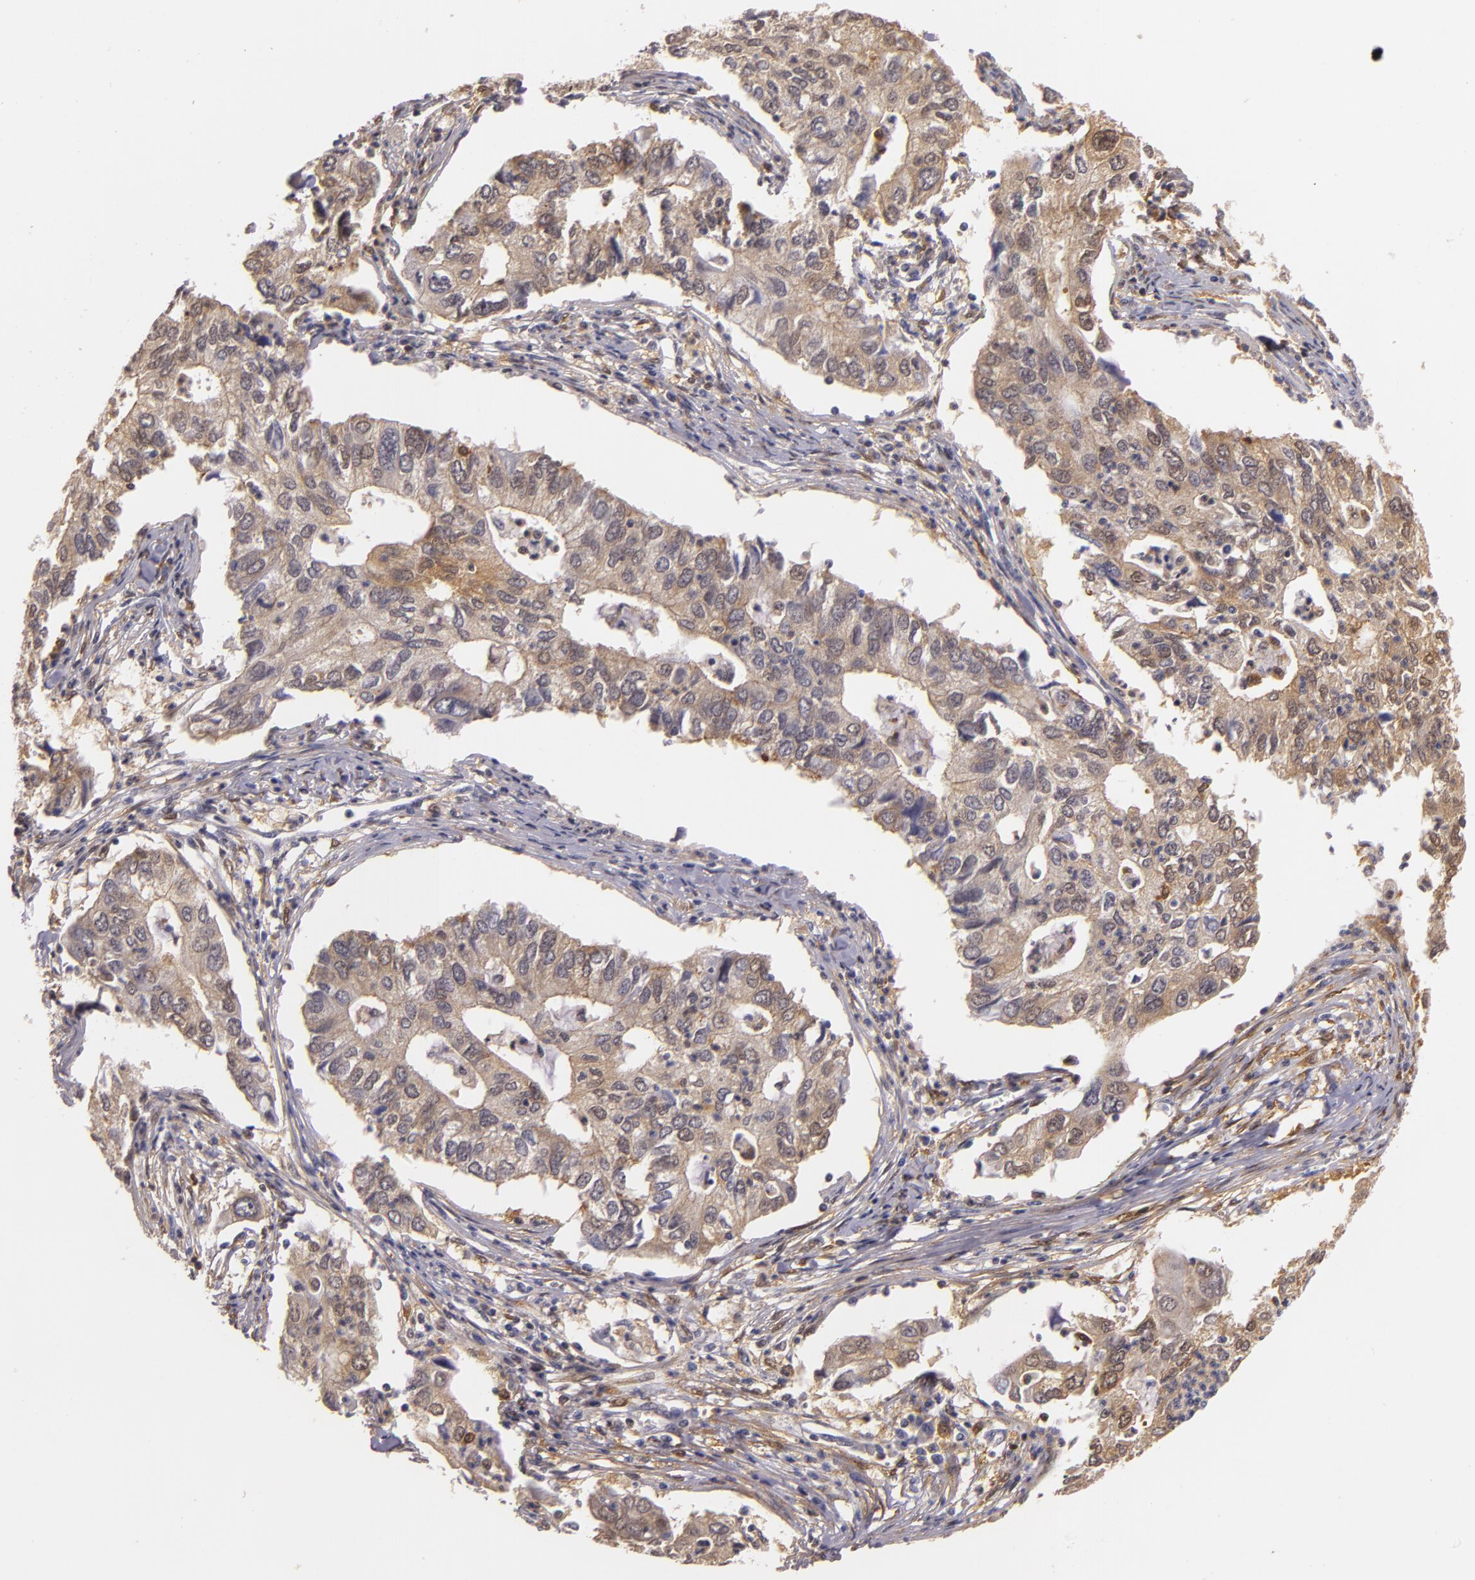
{"staining": {"intensity": "moderate", "quantity": ">75%", "location": "cytoplasmic/membranous"}, "tissue": "lung cancer", "cell_type": "Tumor cells", "image_type": "cancer", "snomed": [{"axis": "morphology", "description": "Adenocarcinoma, NOS"}, {"axis": "topography", "description": "Lung"}], "caption": "Immunohistochemistry (IHC) micrograph of neoplastic tissue: lung cancer stained using IHC shows medium levels of moderate protein expression localized specifically in the cytoplasmic/membranous of tumor cells, appearing as a cytoplasmic/membranous brown color.", "gene": "TOM1", "patient": {"sex": "male", "age": 48}}